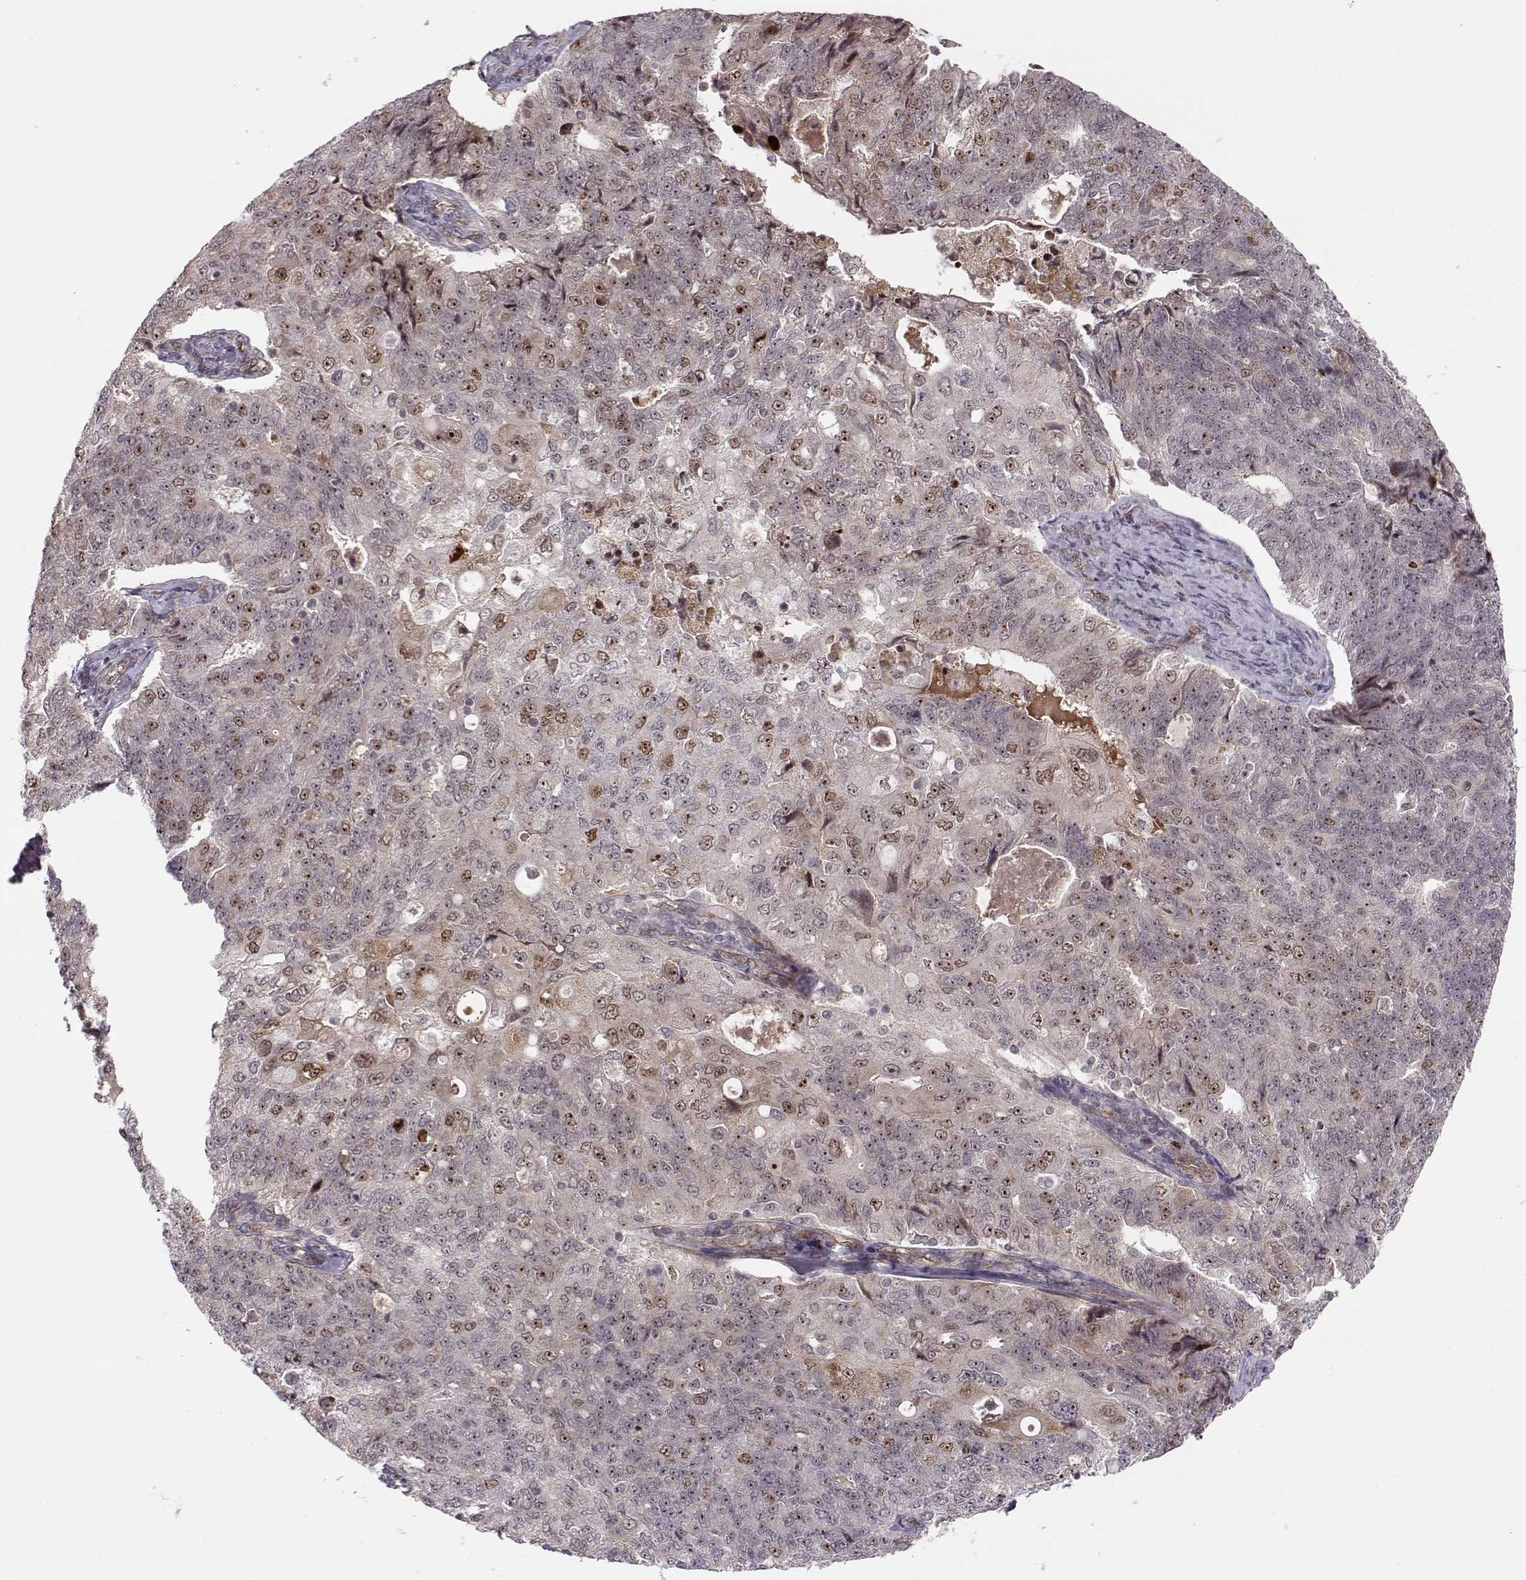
{"staining": {"intensity": "moderate", "quantity": "<25%", "location": "cytoplasmic/membranous,nuclear"}, "tissue": "endometrial cancer", "cell_type": "Tumor cells", "image_type": "cancer", "snomed": [{"axis": "morphology", "description": "Adenocarcinoma, NOS"}, {"axis": "topography", "description": "Endometrium"}], "caption": "A brown stain shows moderate cytoplasmic/membranous and nuclear positivity of a protein in endometrial cancer (adenocarcinoma) tumor cells.", "gene": "CIR1", "patient": {"sex": "female", "age": 43}}